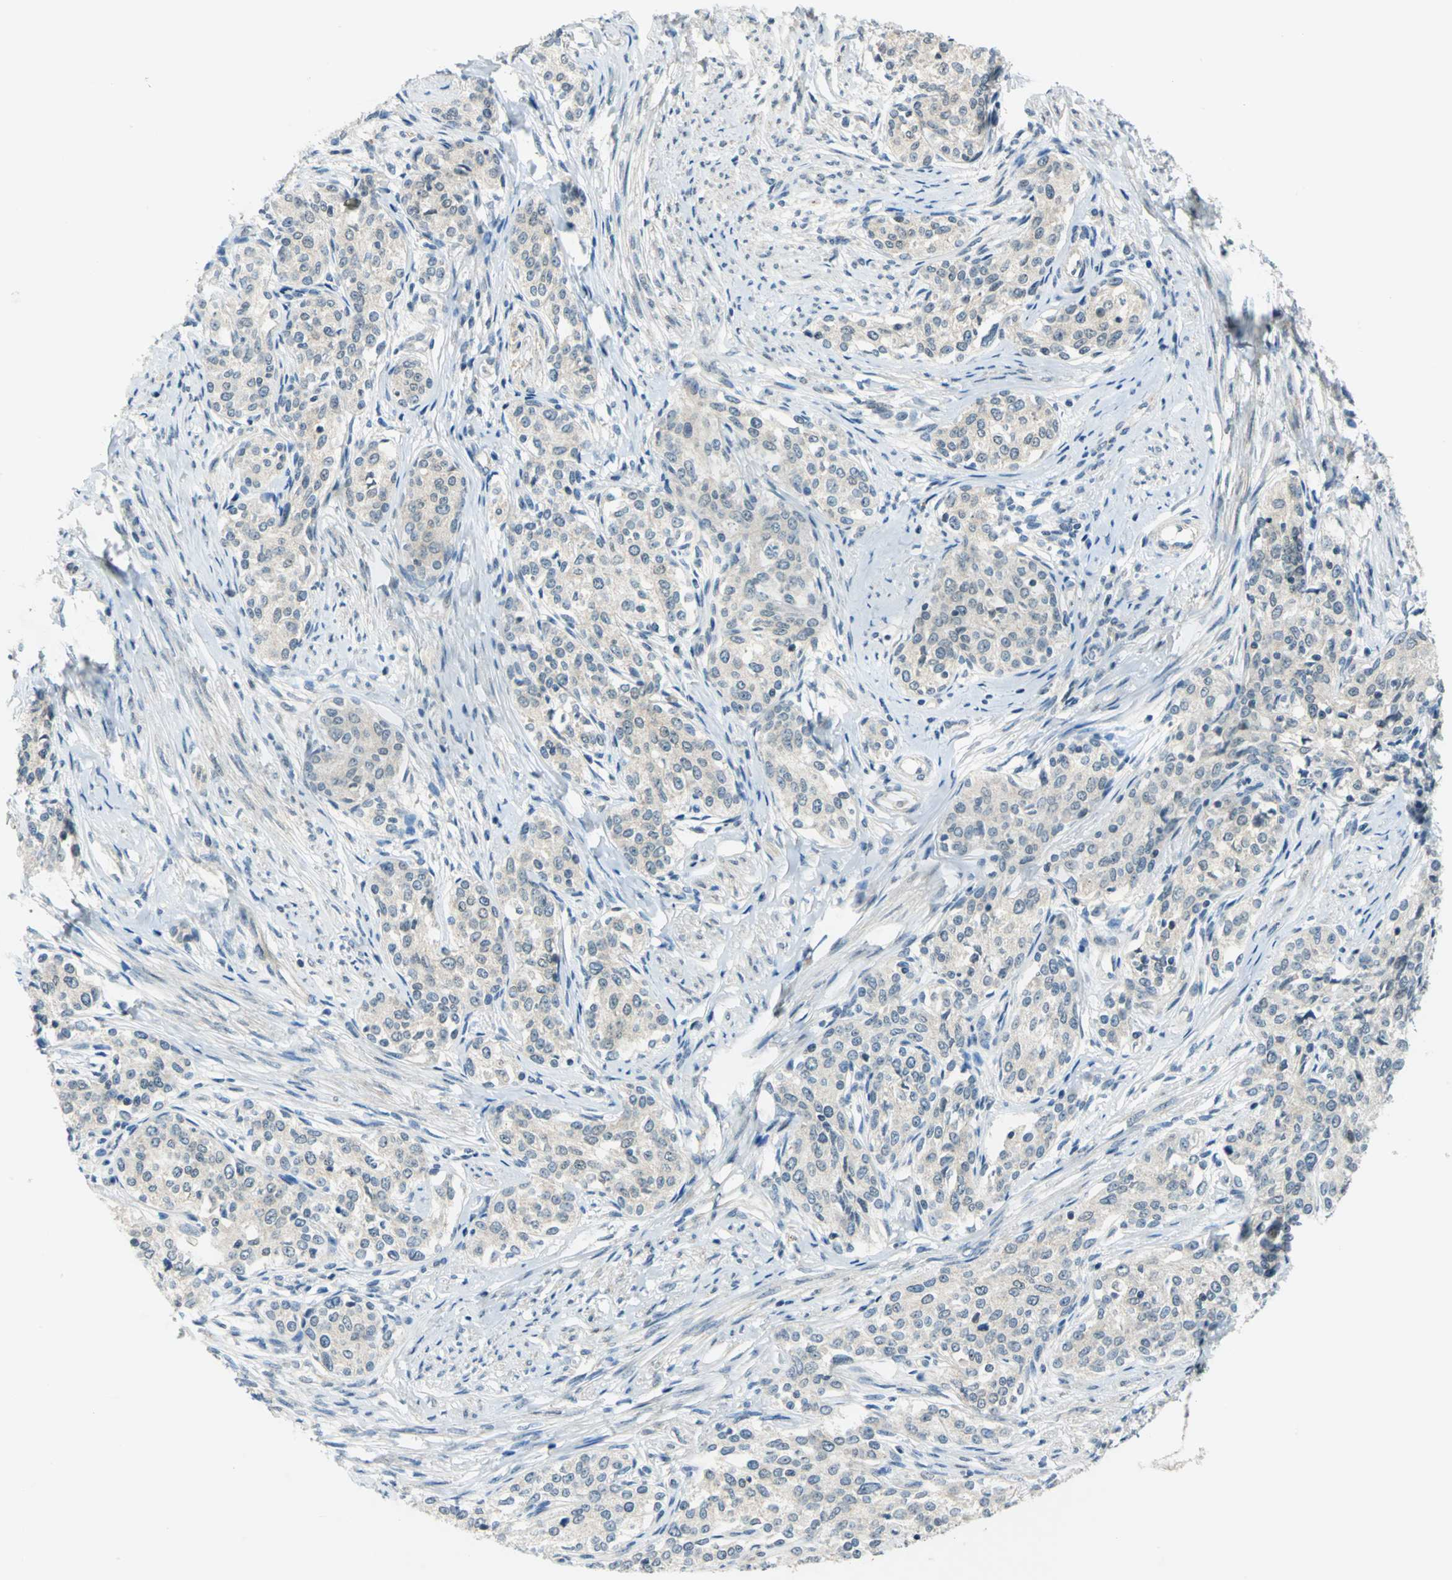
{"staining": {"intensity": "weak", "quantity": "25%-75%", "location": "cytoplasmic/membranous"}, "tissue": "cervical cancer", "cell_type": "Tumor cells", "image_type": "cancer", "snomed": [{"axis": "morphology", "description": "Squamous cell carcinoma, NOS"}, {"axis": "morphology", "description": "Adenocarcinoma, NOS"}, {"axis": "topography", "description": "Cervix"}], "caption": "Tumor cells reveal weak cytoplasmic/membranous positivity in about 25%-75% of cells in cervical cancer (squamous cell carcinoma).", "gene": "PIN1", "patient": {"sex": "female", "age": 52}}